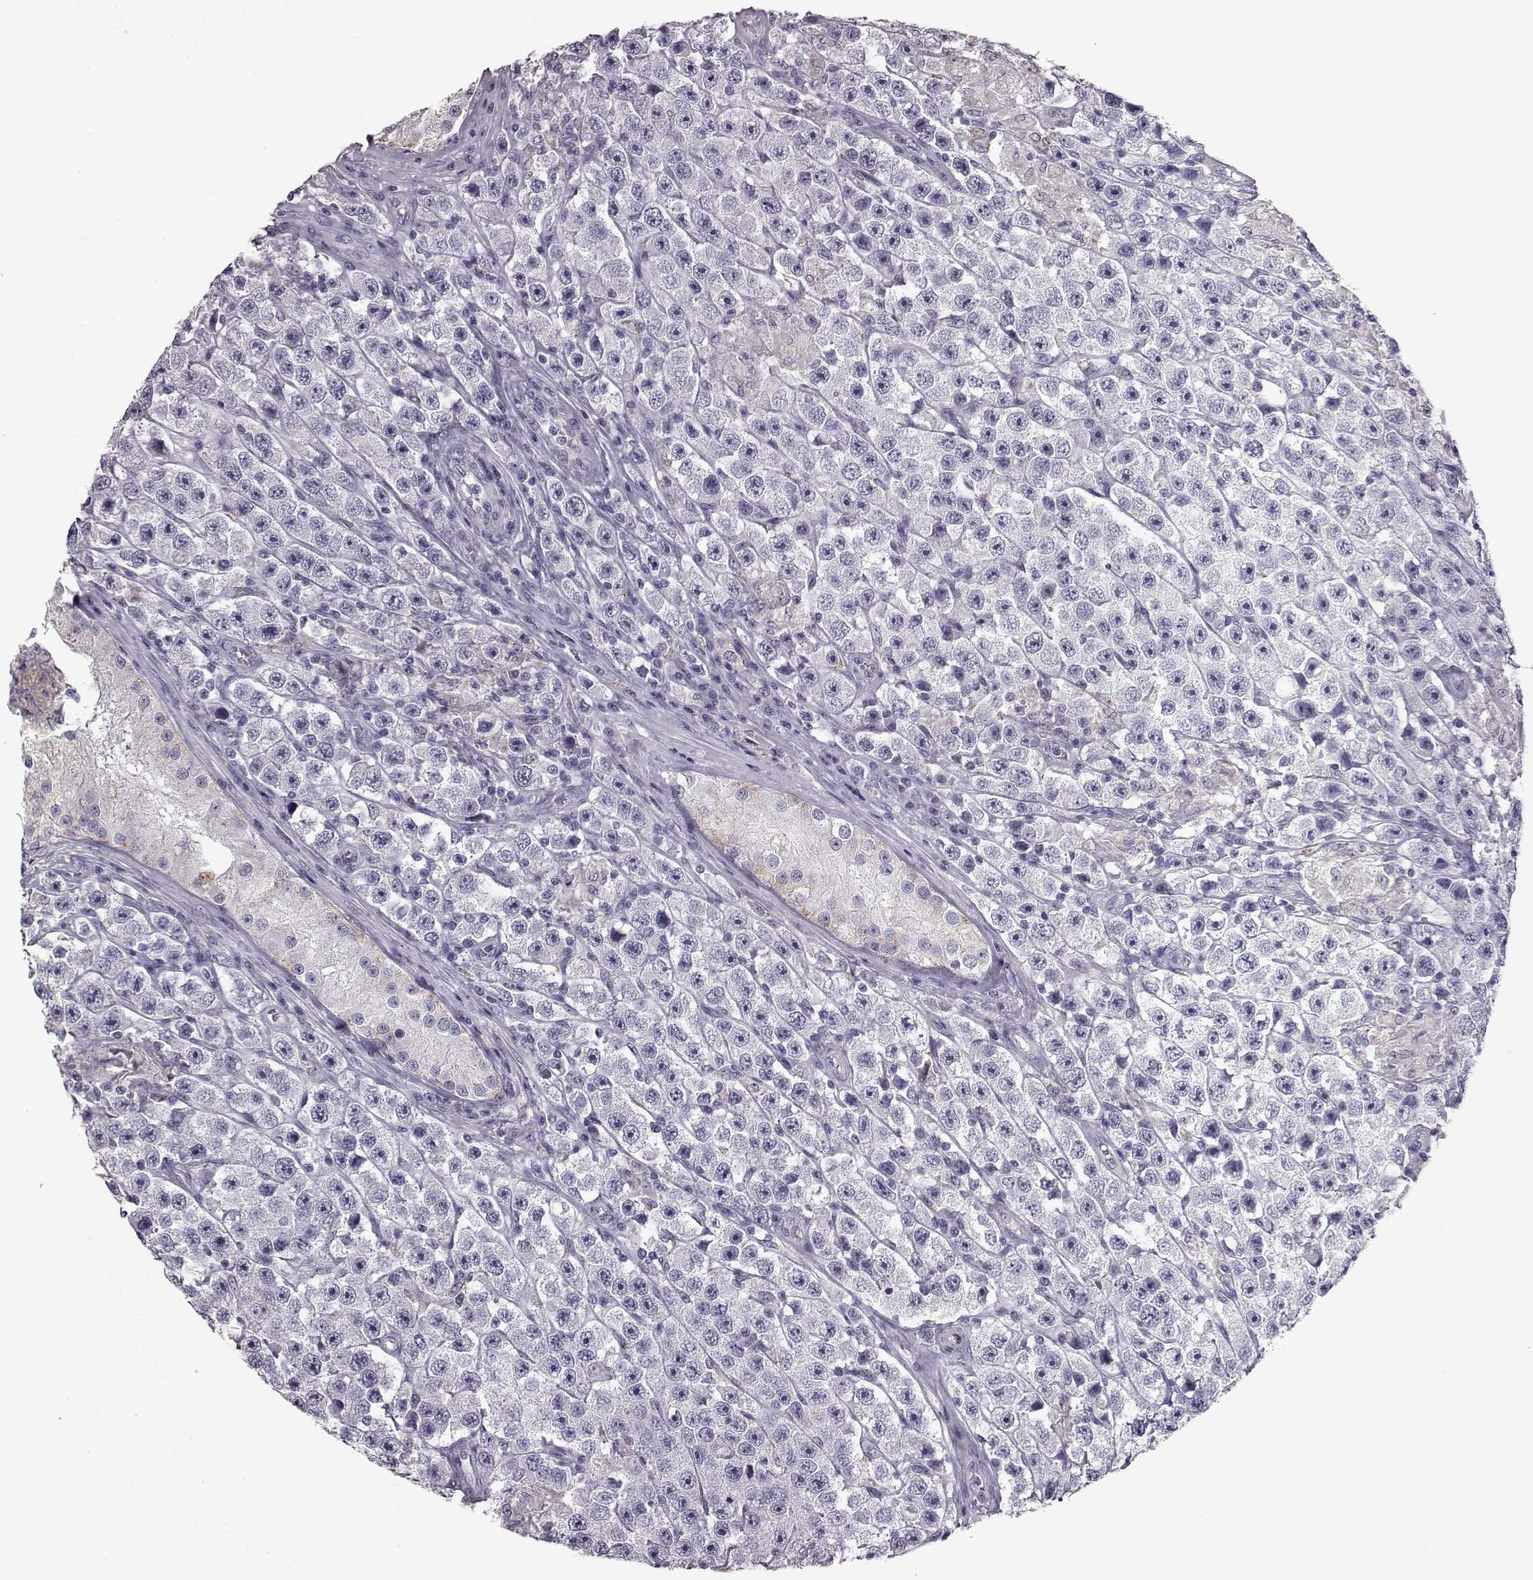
{"staining": {"intensity": "negative", "quantity": "none", "location": "none"}, "tissue": "testis cancer", "cell_type": "Tumor cells", "image_type": "cancer", "snomed": [{"axis": "morphology", "description": "Seminoma, NOS"}, {"axis": "topography", "description": "Testis"}], "caption": "Testis cancer was stained to show a protein in brown. There is no significant expression in tumor cells.", "gene": "PRR9", "patient": {"sex": "male", "age": 45}}